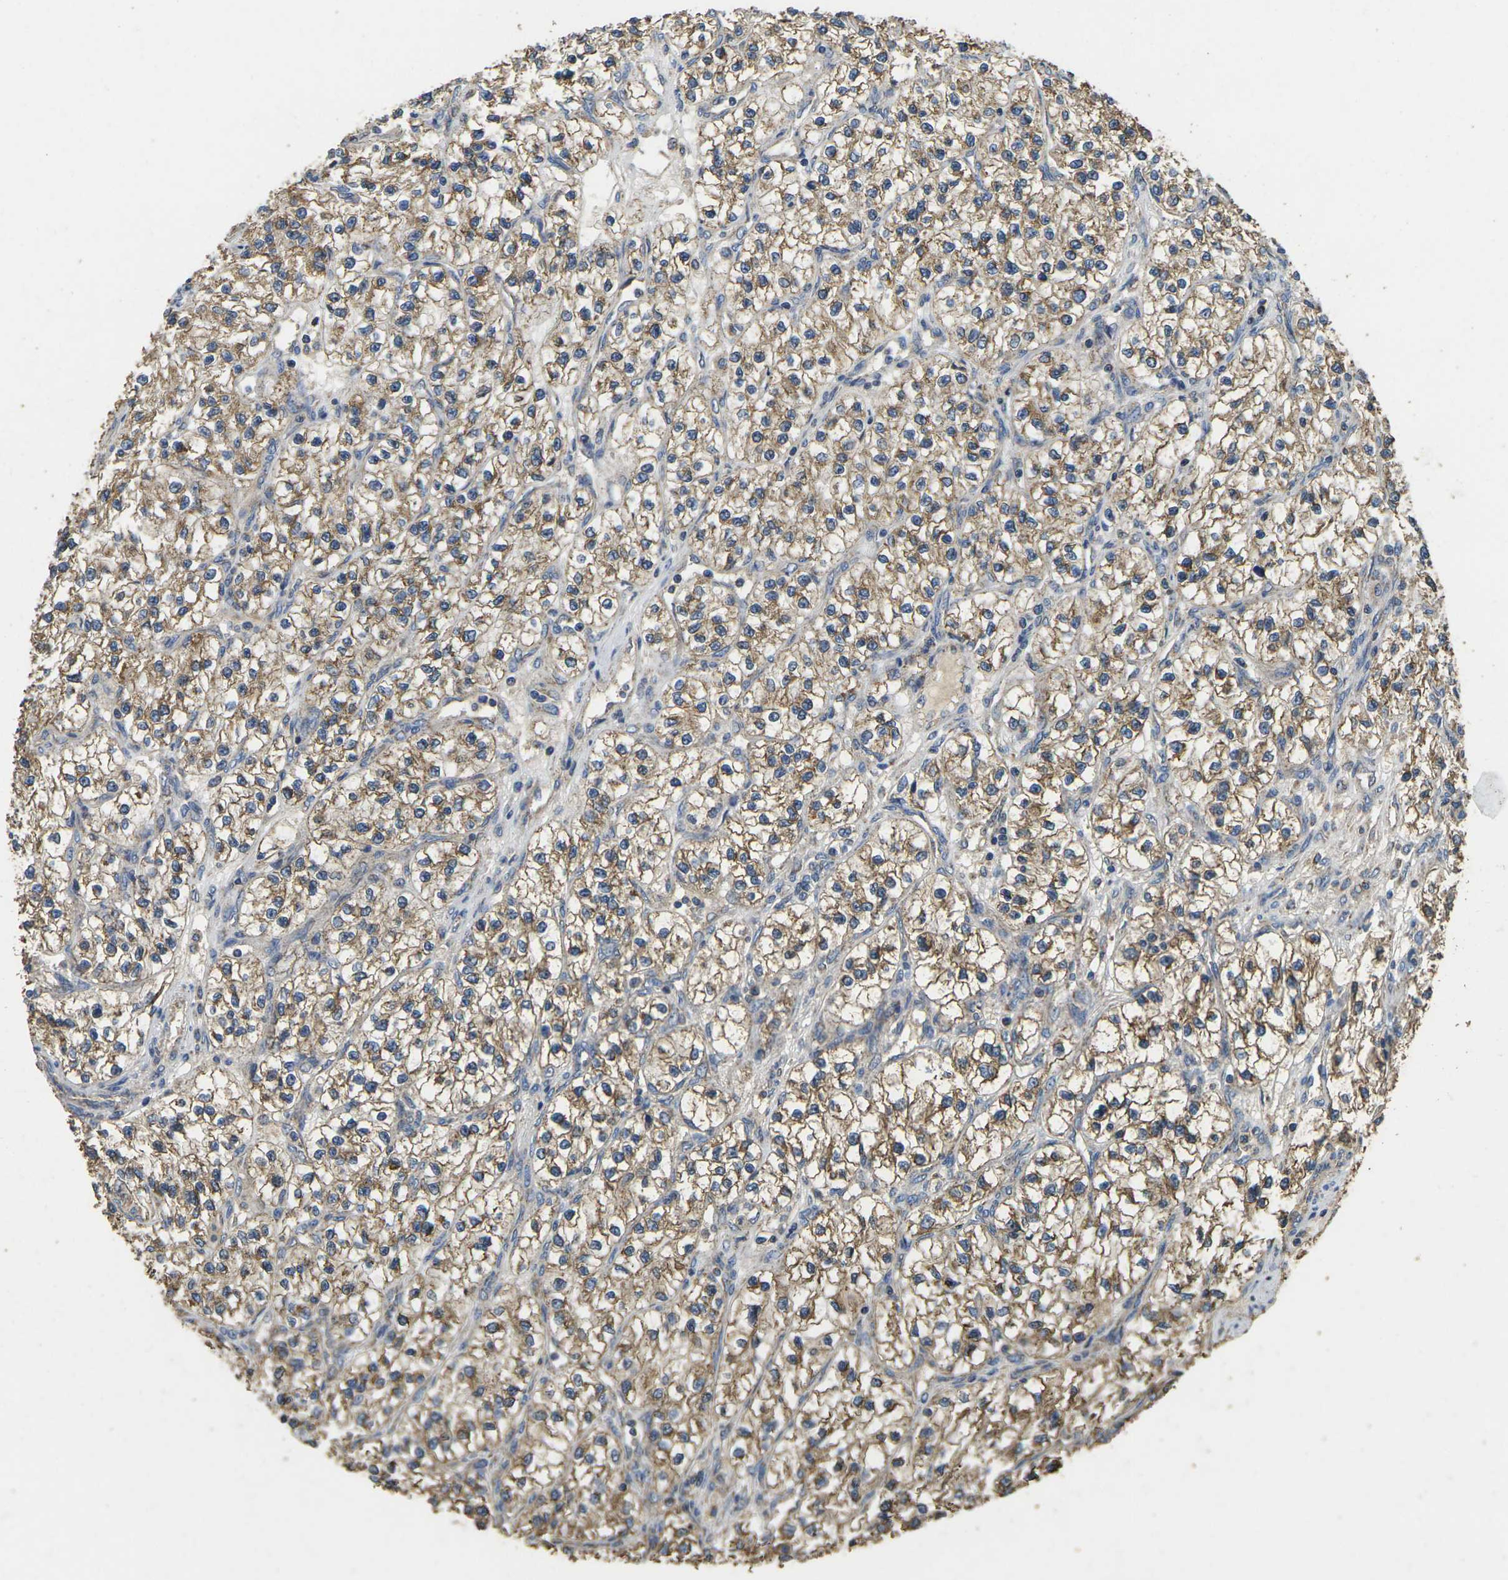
{"staining": {"intensity": "moderate", "quantity": ">75%", "location": "cytoplasmic/membranous"}, "tissue": "renal cancer", "cell_type": "Tumor cells", "image_type": "cancer", "snomed": [{"axis": "morphology", "description": "Adenocarcinoma, NOS"}, {"axis": "topography", "description": "Kidney"}], "caption": "Adenocarcinoma (renal) was stained to show a protein in brown. There is medium levels of moderate cytoplasmic/membranous staining in about >75% of tumor cells.", "gene": "MAPK11", "patient": {"sex": "female", "age": 57}}